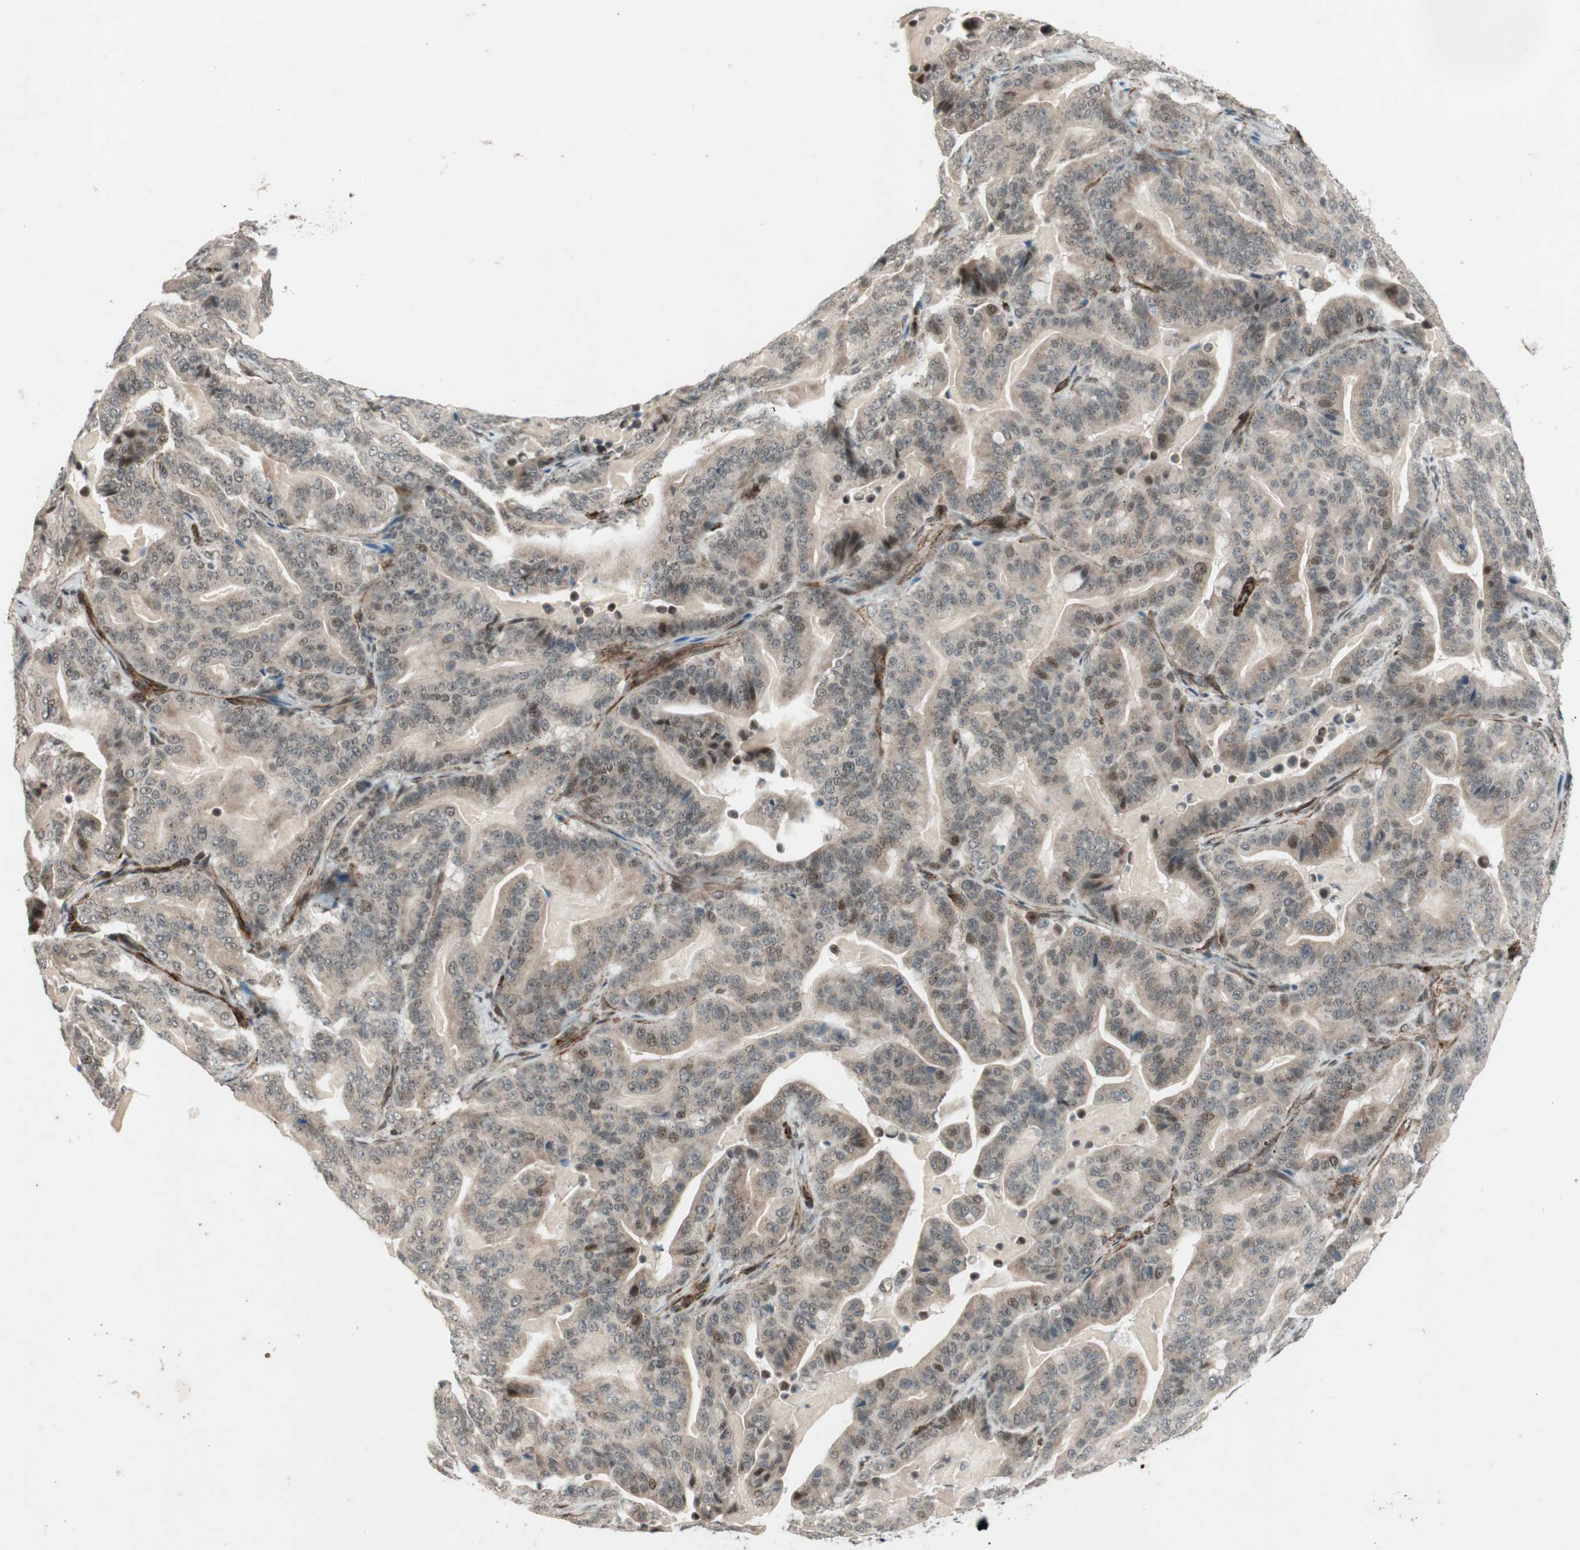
{"staining": {"intensity": "moderate", "quantity": "<25%", "location": "nuclear"}, "tissue": "pancreatic cancer", "cell_type": "Tumor cells", "image_type": "cancer", "snomed": [{"axis": "morphology", "description": "Adenocarcinoma, NOS"}, {"axis": "topography", "description": "Pancreas"}], "caption": "IHC (DAB) staining of human pancreatic cancer exhibits moderate nuclear protein staining in about <25% of tumor cells.", "gene": "CDK19", "patient": {"sex": "male", "age": 63}}